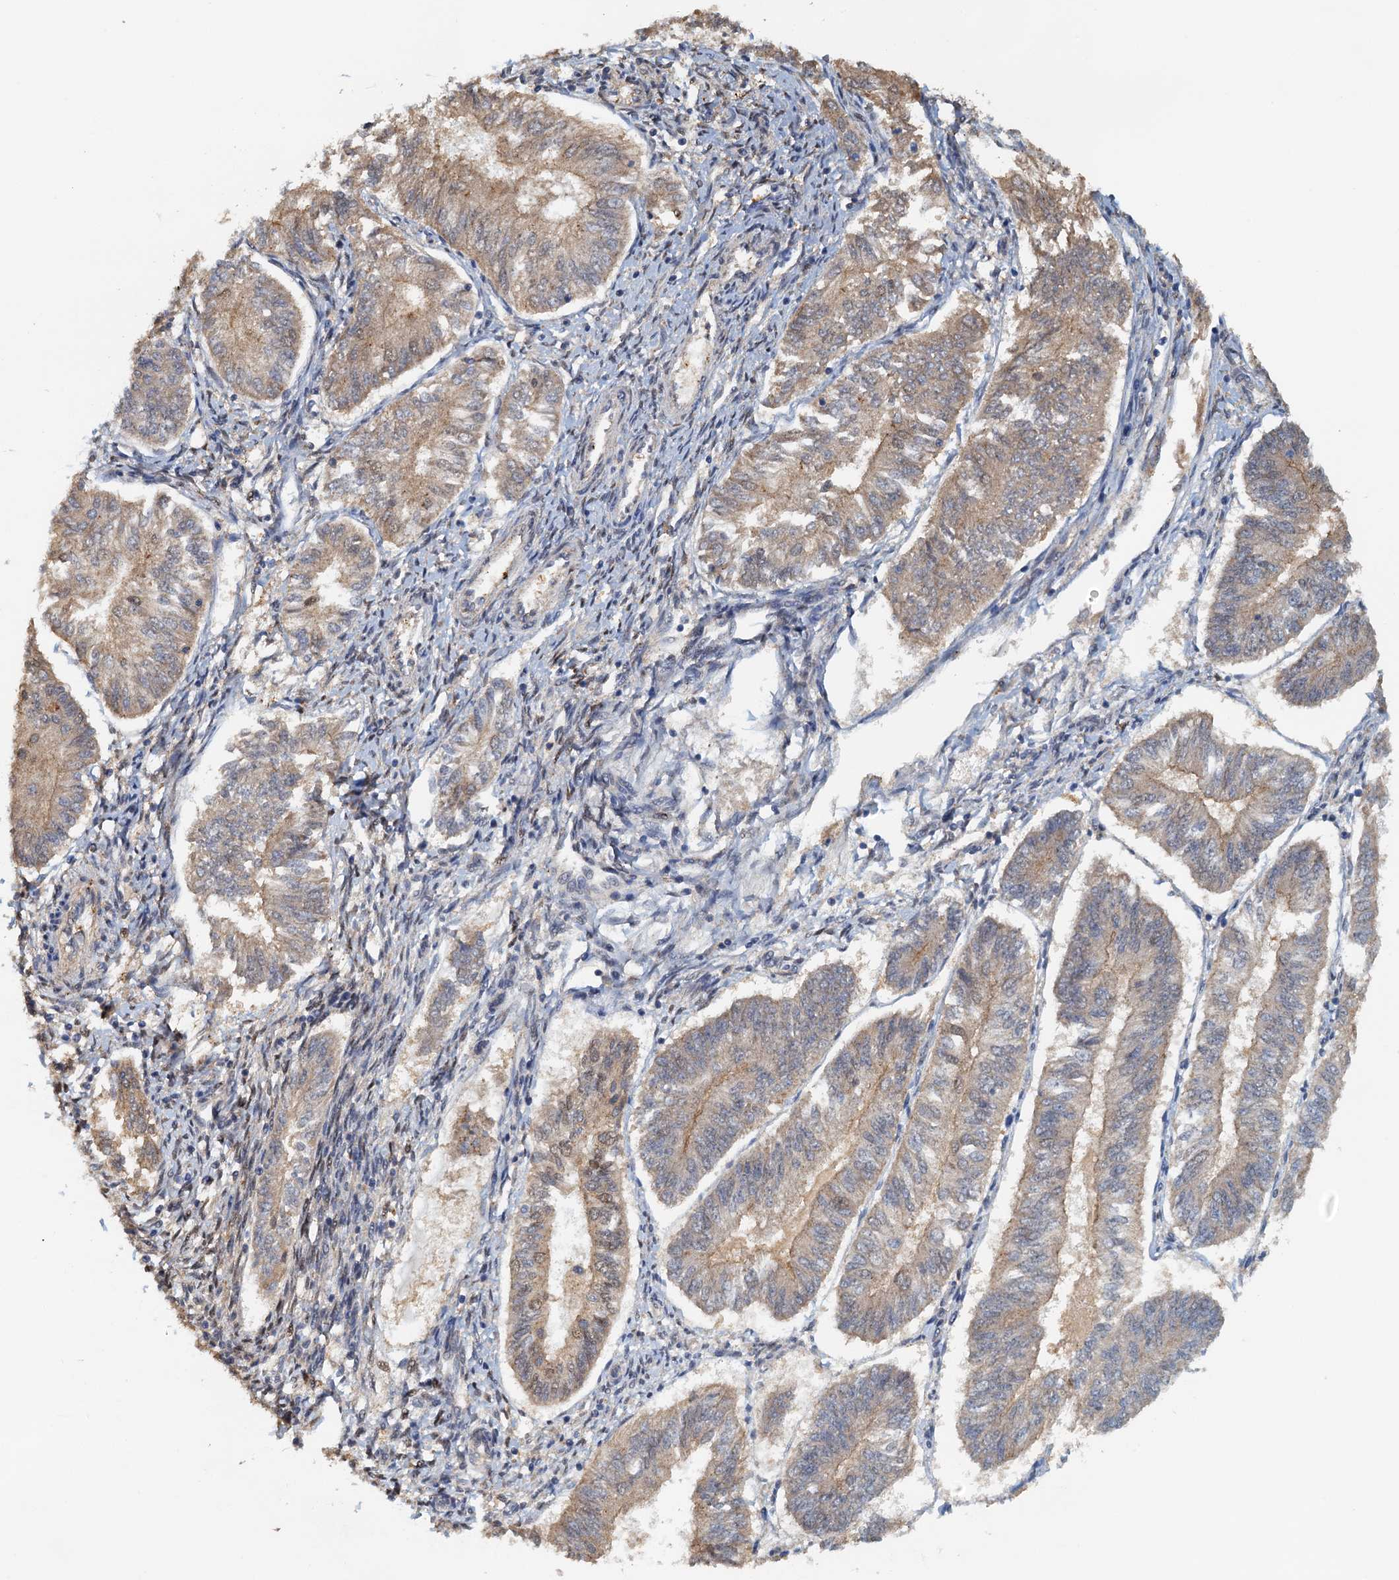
{"staining": {"intensity": "weak", "quantity": ">75%", "location": "cytoplasmic/membranous"}, "tissue": "endometrial cancer", "cell_type": "Tumor cells", "image_type": "cancer", "snomed": [{"axis": "morphology", "description": "Adenocarcinoma, NOS"}, {"axis": "topography", "description": "Endometrium"}], "caption": "The image exhibits a brown stain indicating the presence of a protein in the cytoplasmic/membranous of tumor cells in endometrial cancer.", "gene": "UBL7", "patient": {"sex": "female", "age": 58}}